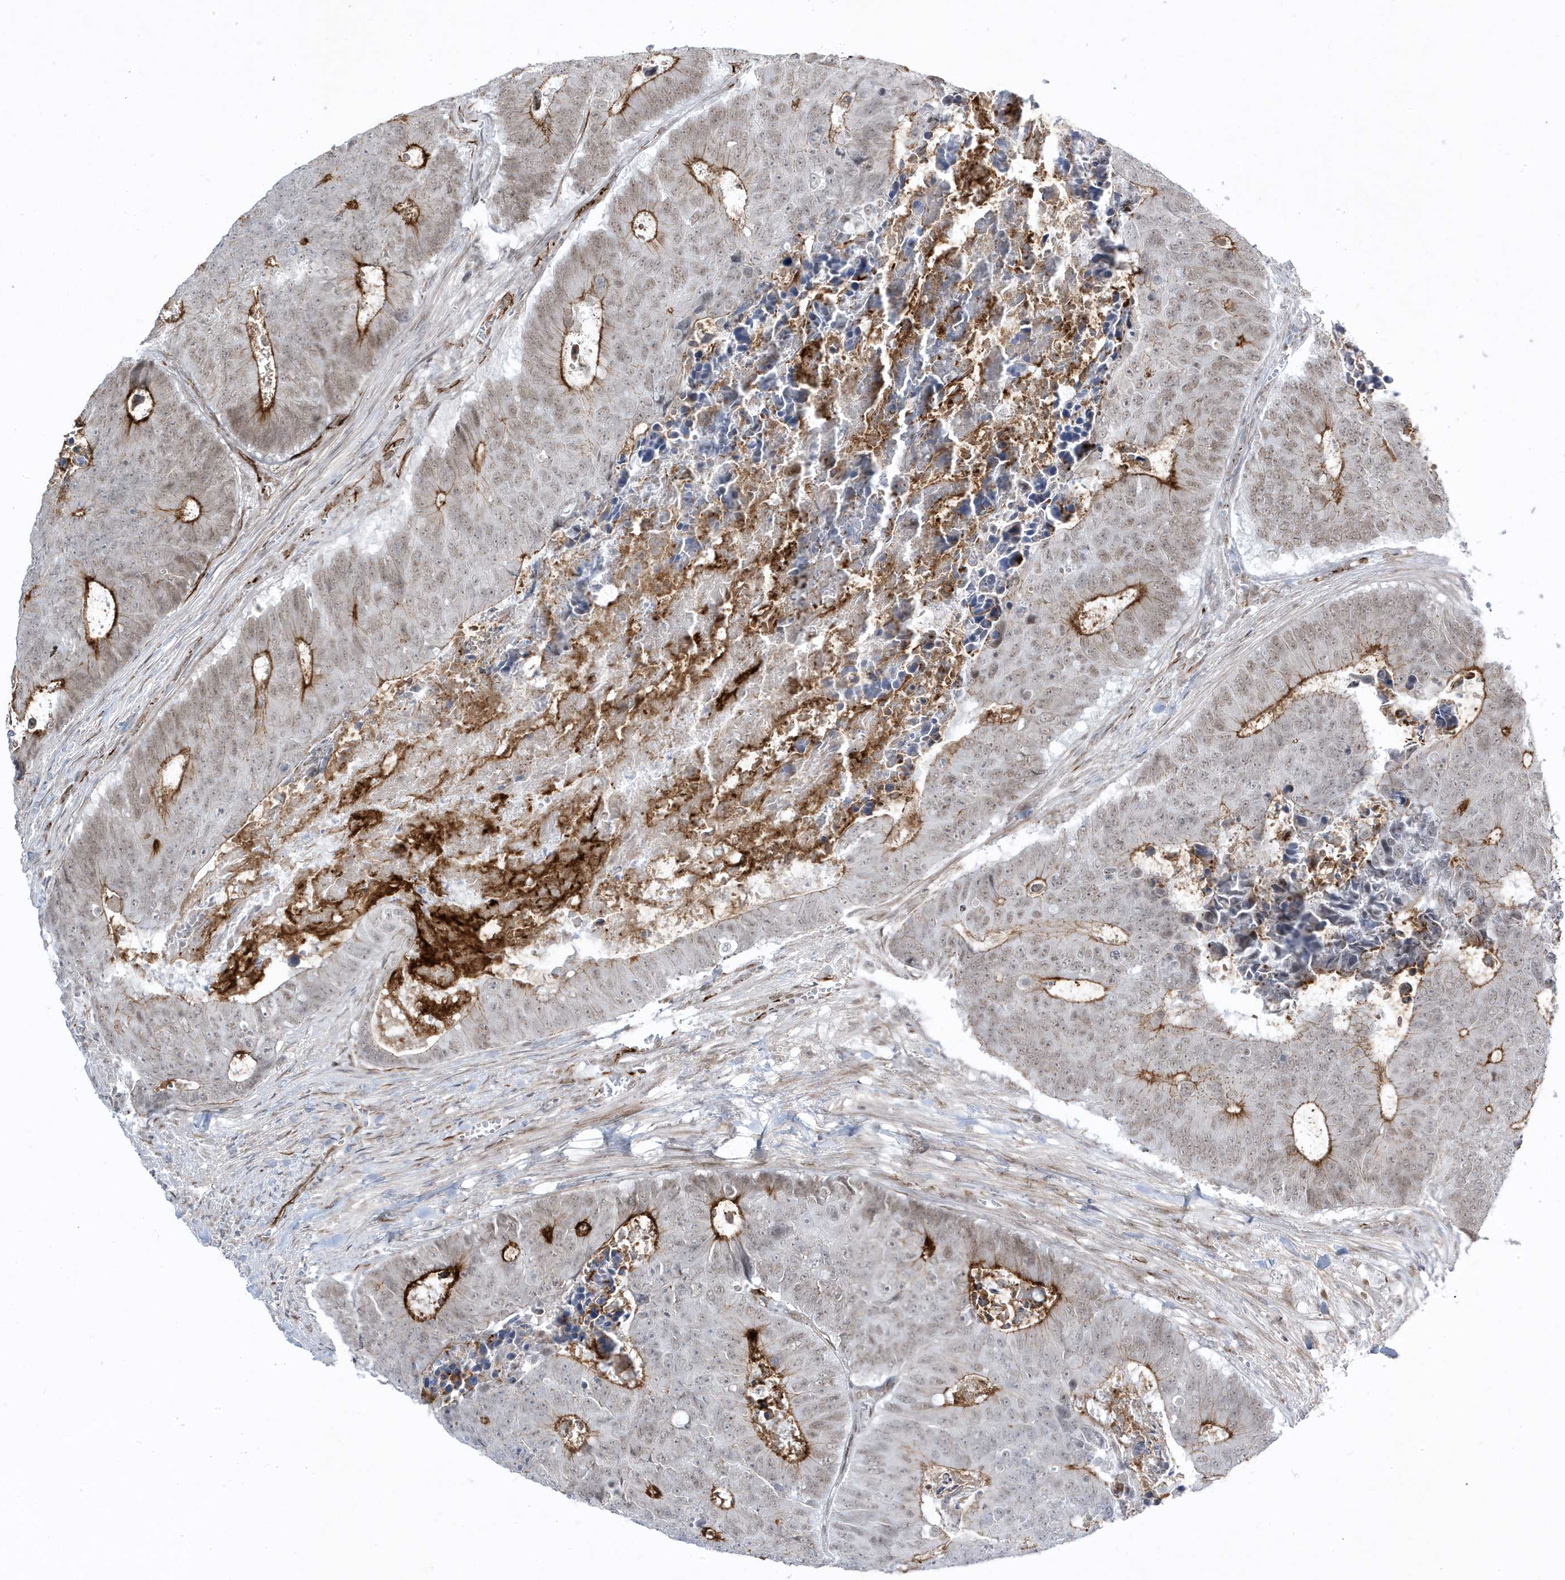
{"staining": {"intensity": "strong", "quantity": "25%-75%", "location": "cytoplasmic/membranous,nuclear"}, "tissue": "colorectal cancer", "cell_type": "Tumor cells", "image_type": "cancer", "snomed": [{"axis": "morphology", "description": "Adenocarcinoma, NOS"}, {"axis": "topography", "description": "Colon"}], "caption": "High-magnification brightfield microscopy of colorectal cancer (adenocarcinoma) stained with DAB (3,3'-diaminobenzidine) (brown) and counterstained with hematoxylin (blue). tumor cells exhibit strong cytoplasmic/membranous and nuclear staining is seen in about25%-75% of cells. (Brightfield microscopy of DAB IHC at high magnification).", "gene": "ADAMTSL3", "patient": {"sex": "male", "age": 87}}